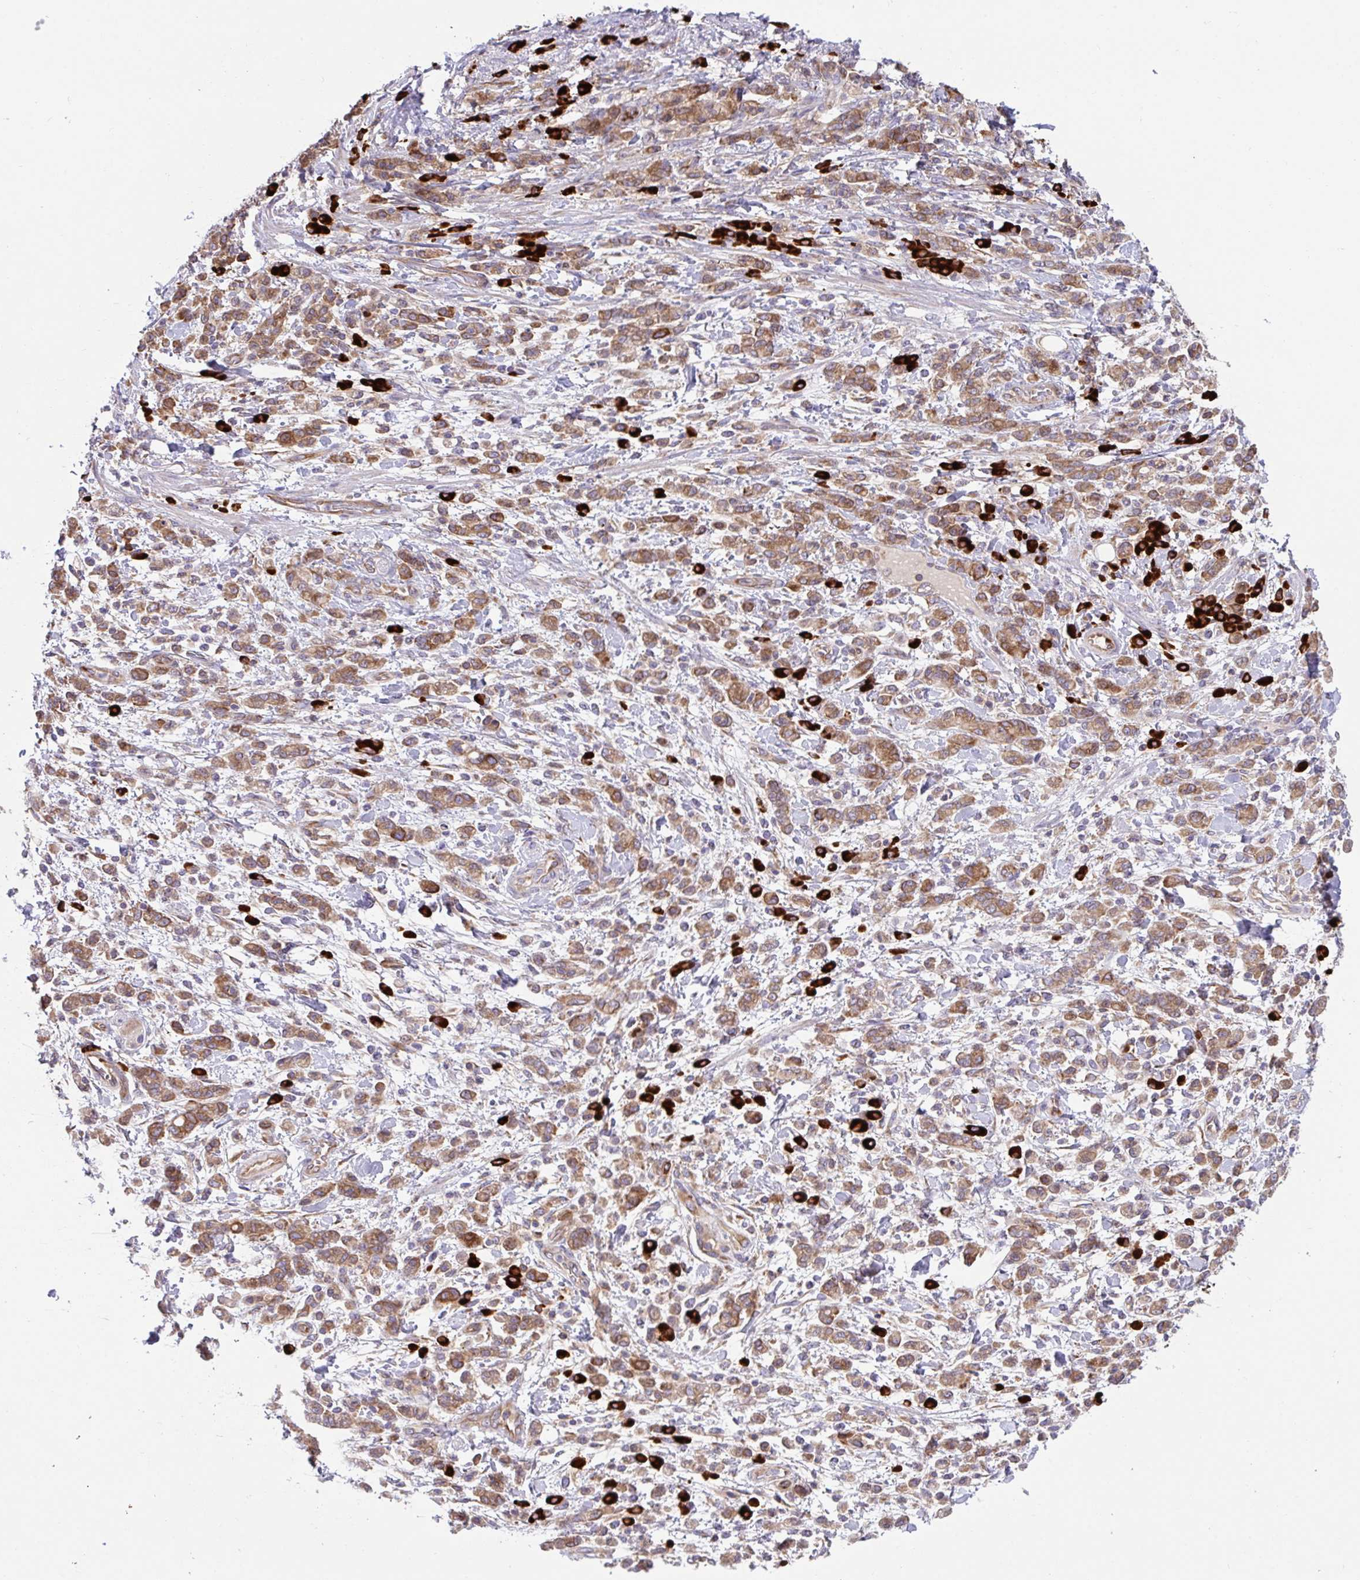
{"staining": {"intensity": "moderate", "quantity": ">75%", "location": "cytoplasmic/membranous"}, "tissue": "stomach cancer", "cell_type": "Tumor cells", "image_type": "cancer", "snomed": [{"axis": "morphology", "description": "Adenocarcinoma, NOS"}, {"axis": "topography", "description": "Stomach"}], "caption": "IHC image of stomach adenocarcinoma stained for a protein (brown), which displays medium levels of moderate cytoplasmic/membranous expression in about >75% of tumor cells.", "gene": "YARS2", "patient": {"sex": "male", "age": 77}}